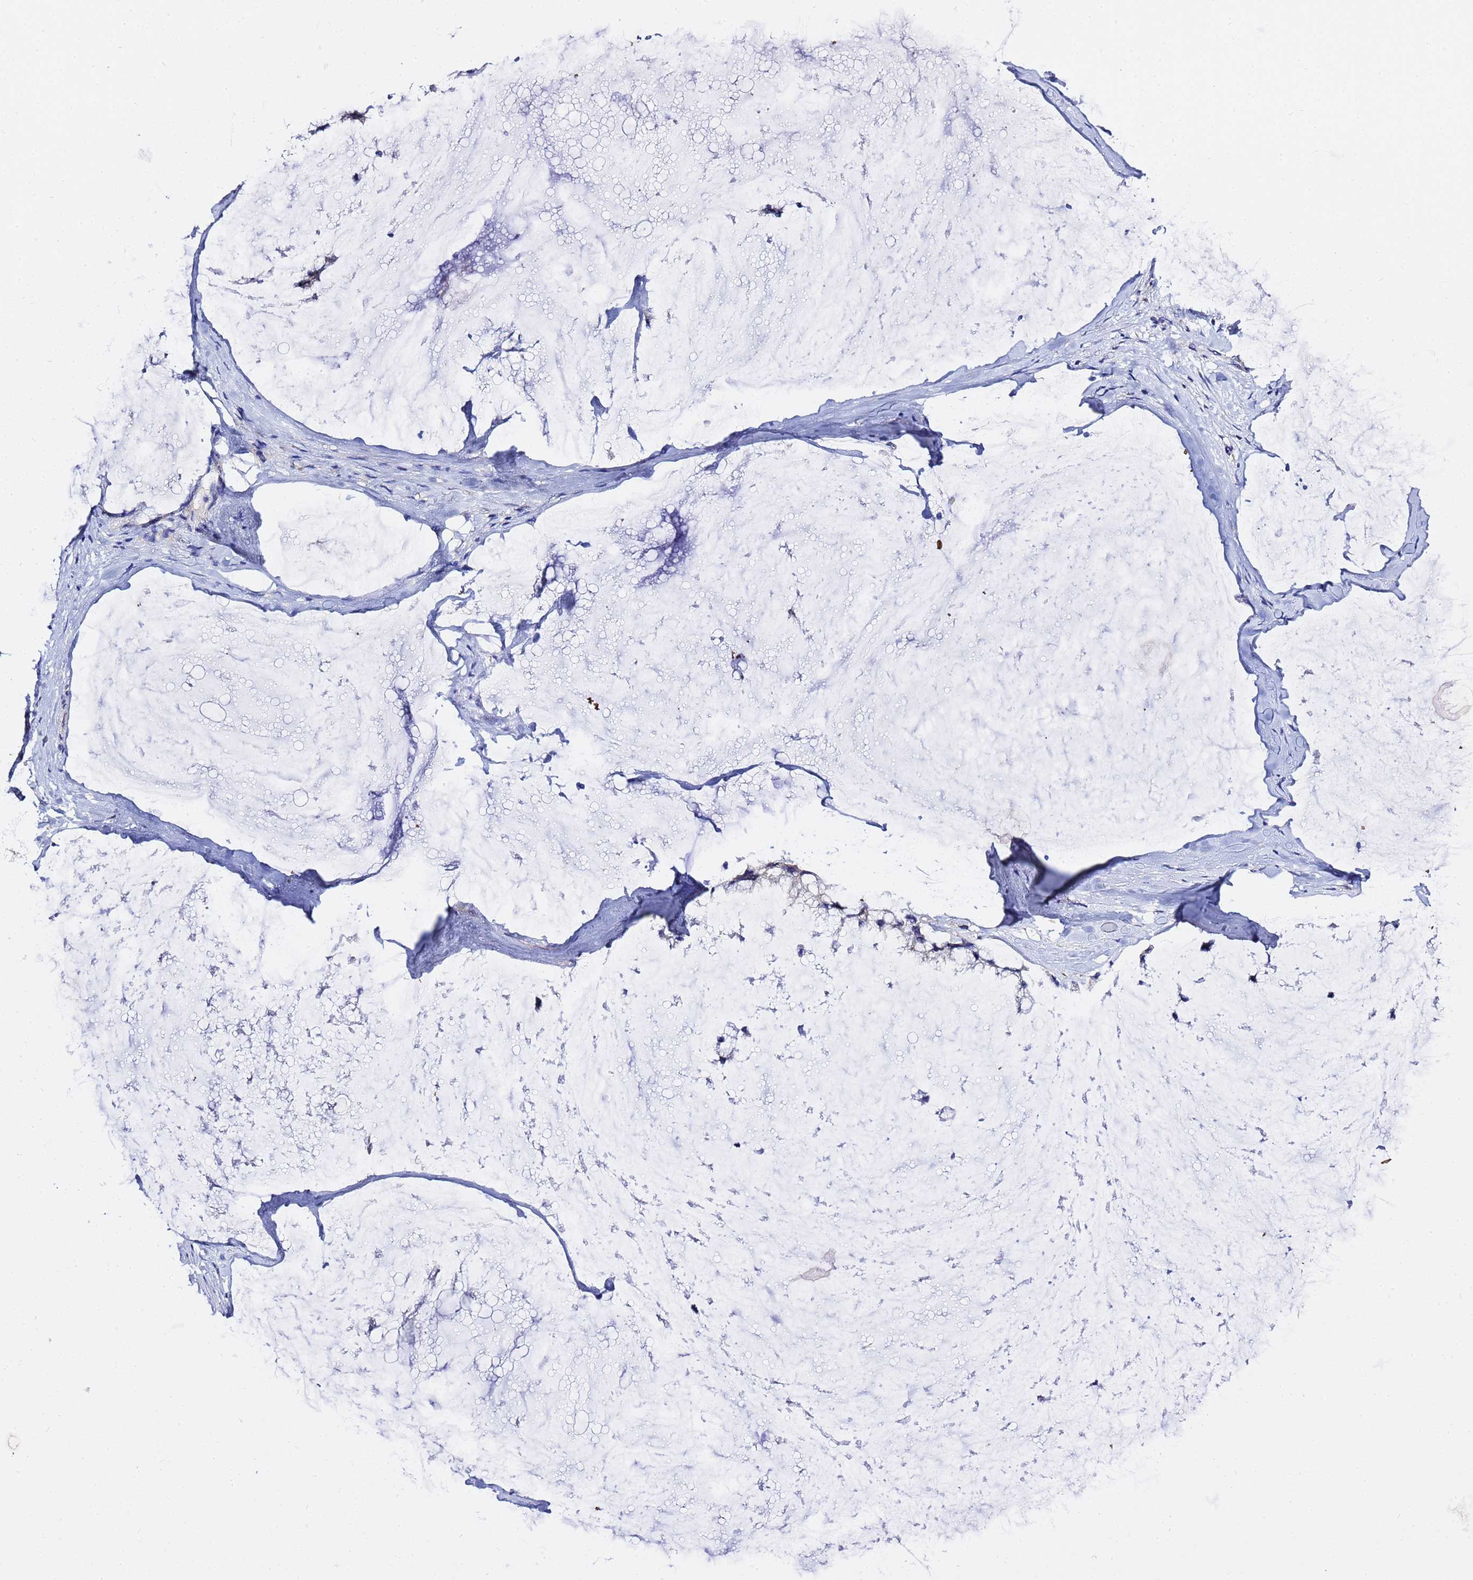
{"staining": {"intensity": "negative", "quantity": "none", "location": "none"}, "tissue": "ovarian cancer", "cell_type": "Tumor cells", "image_type": "cancer", "snomed": [{"axis": "morphology", "description": "Cystadenocarcinoma, mucinous, NOS"}, {"axis": "topography", "description": "Ovary"}], "caption": "This is an immunohistochemistry (IHC) photomicrograph of human mucinous cystadenocarcinoma (ovarian). There is no positivity in tumor cells.", "gene": "LENG1", "patient": {"sex": "female", "age": 39}}